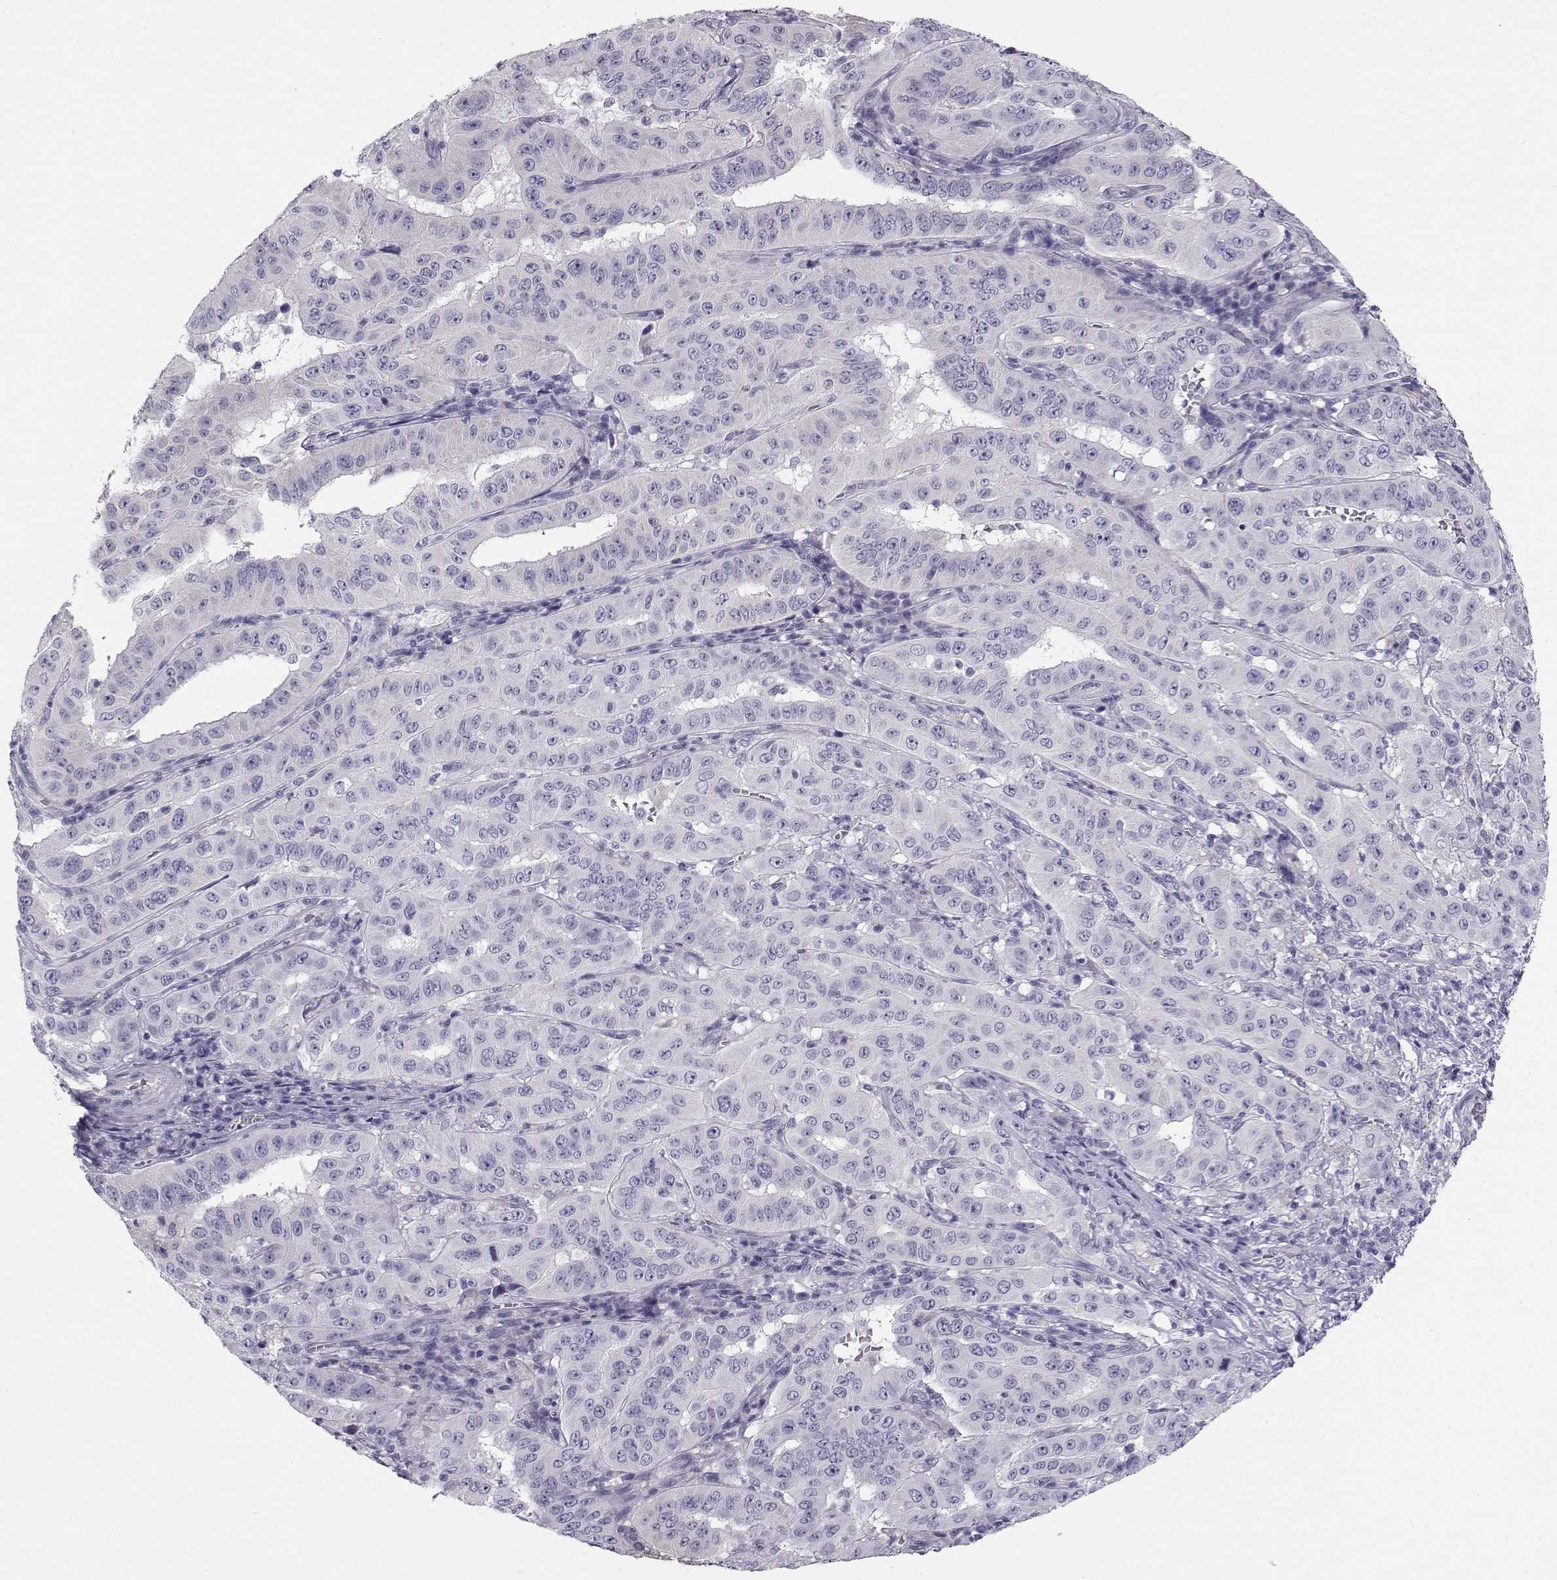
{"staining": {"intensity": "negative", "quantity": "none", "location": "none"}, "tissue": "pancreatic cancer", "cell_type": "Tumor cells", "image_type": "cancer", "snomed": [{"axis": "morphology", "description": "Adenocarcinoma, NOS"}, {"axis": "topography", "description": "Pancreas"}], "caption": "Immunohistochemical staining of pancreatic adenocarcinoma shows no significant positivity in tumor cells.", "gene": "KCNMB4", "patient": {"sex": "male", "age": 63}}